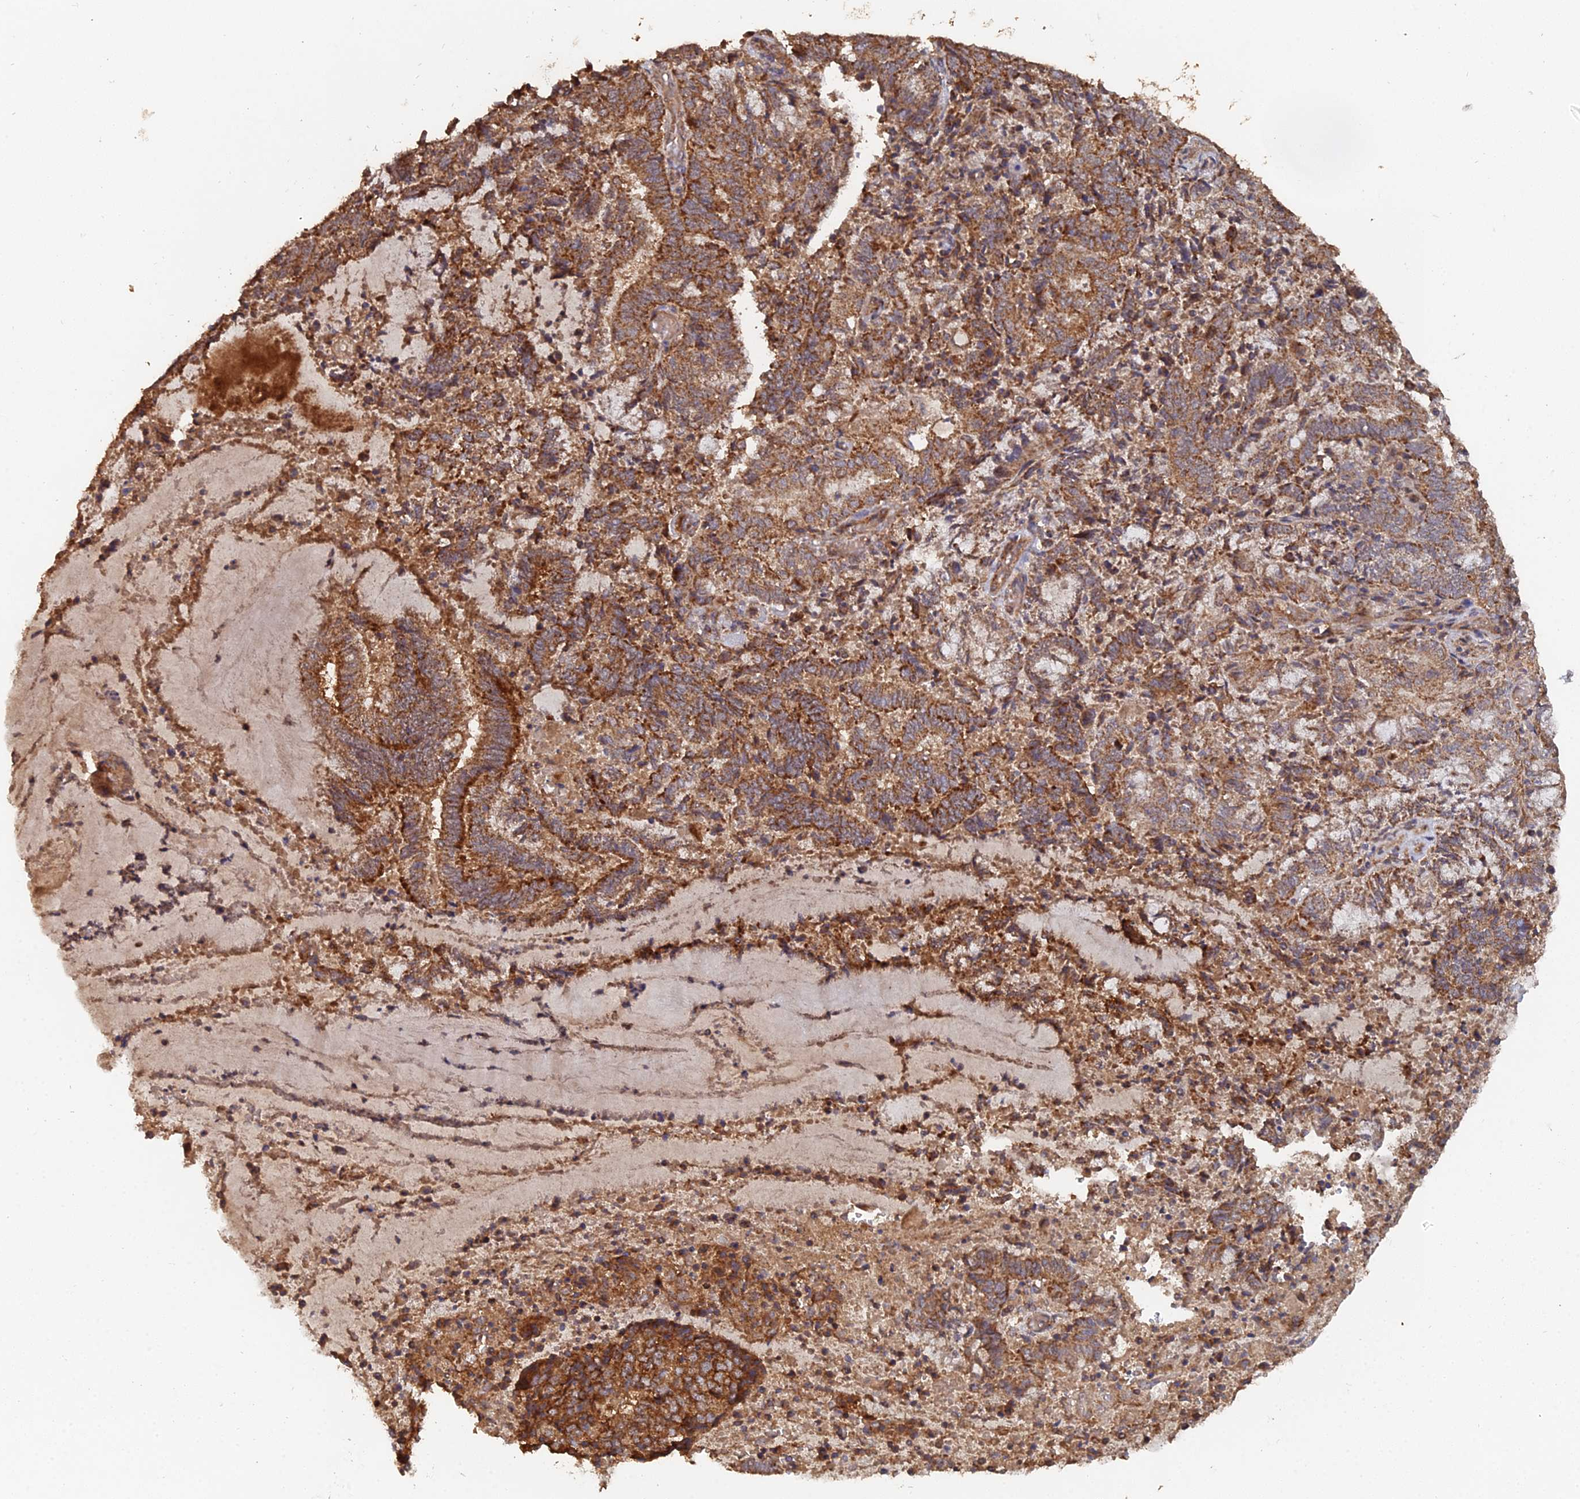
{"staining": {"intensity": "strong", "quantity": ">75%", "location": "cytoplasmic/membranous"}, "tissue": "endometrial cancer", "cell_type": "Tumor cells", "image_type": "cancer", "snomed": [{"axis": "morphology", "description": "Adenocarcinoma, NOS"}, {"axis": "topography", "description": "Endometrium"}], "caption": "IHC of human endometrial cancer (adenocarcinoma) shows high levels of strong cytoplasmic/membranous positivity in about >75% of tumor cells.", "gene": "SPANXN4", "patient": {"sex": "female", "age": 80}}